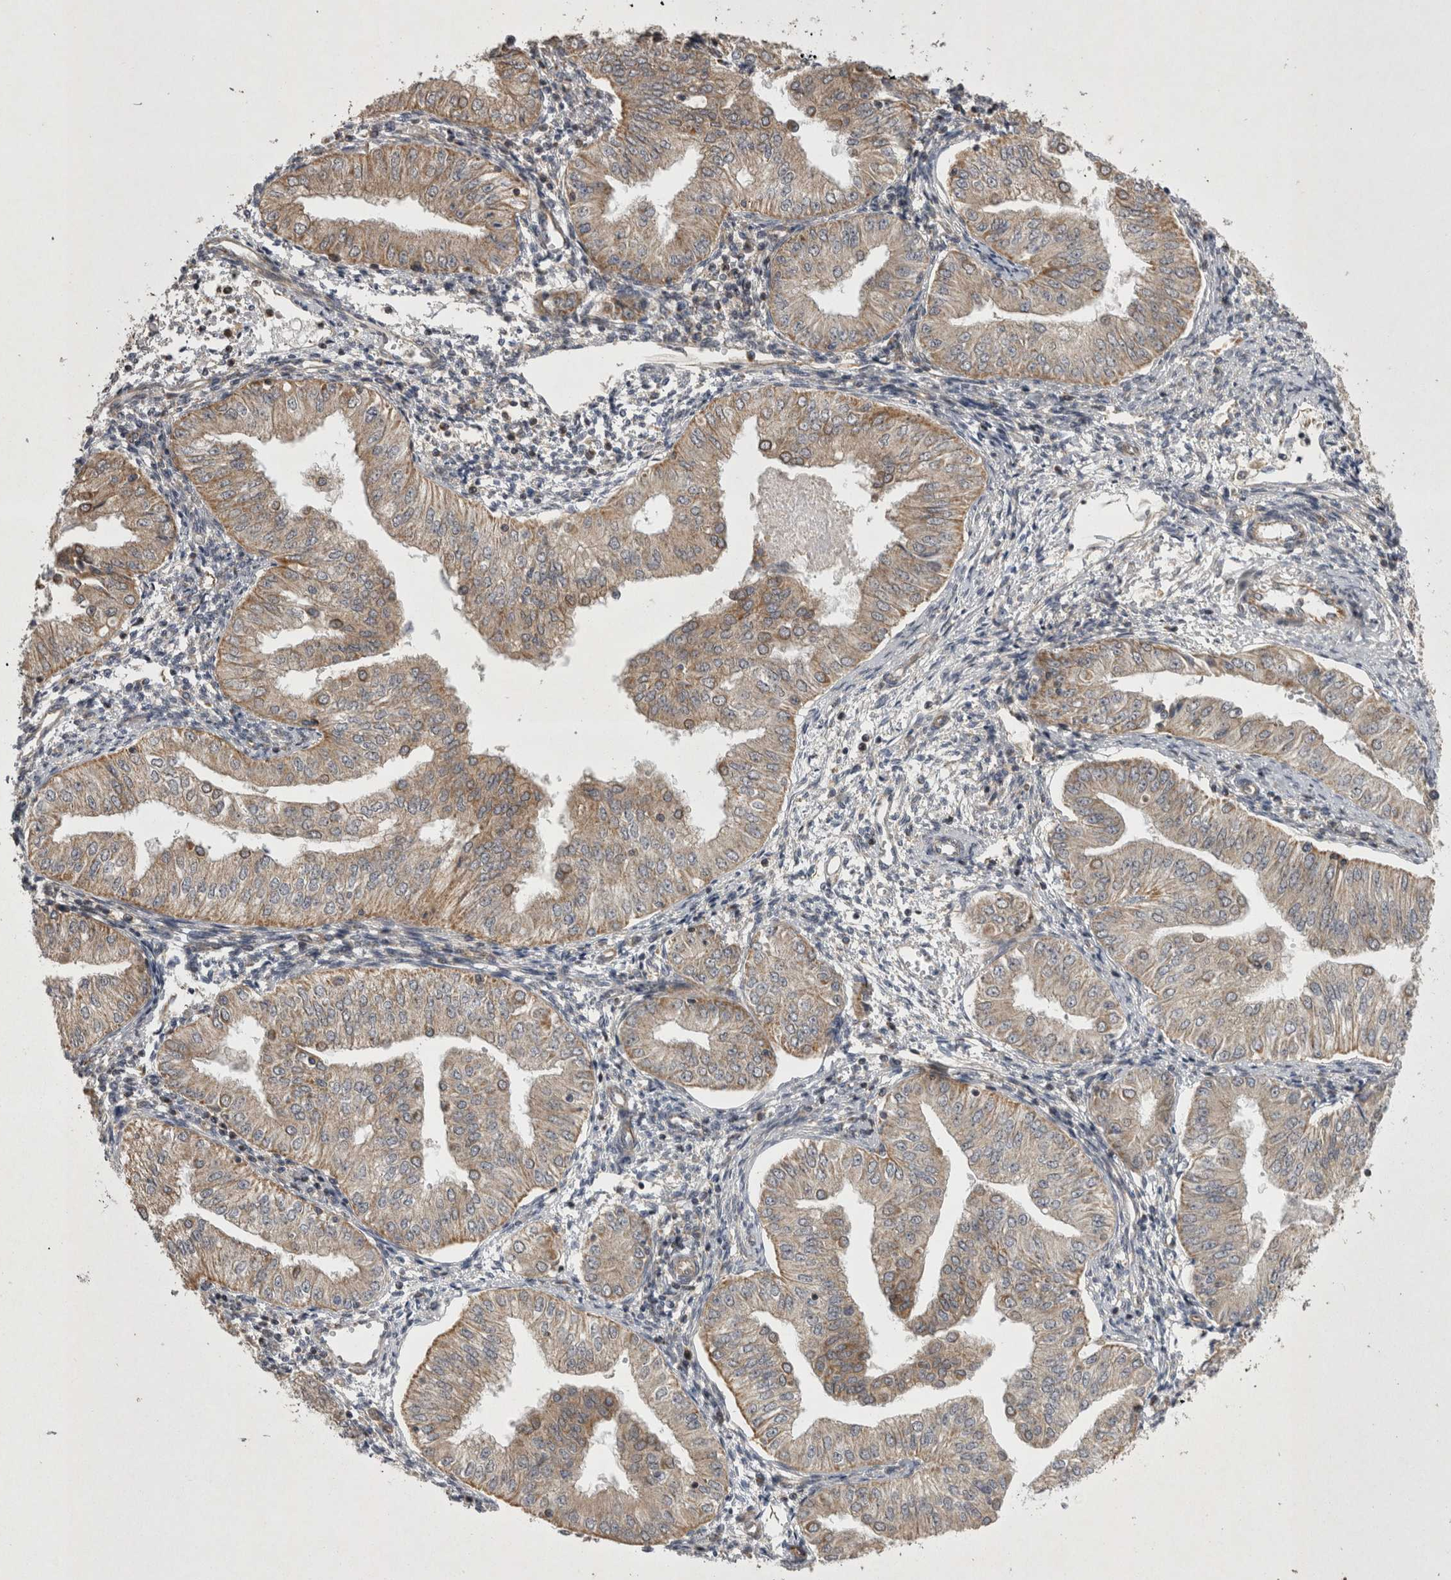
{"staining": {"intensity": "weak", "quantity": ">75%", "location": "cytoplasmic/membranous"}, "tissue": "endometrial cancer", "cell_type": "Tumor cells", "image_type": "cancer", "snomed": [{"axis": "morphology", "description": "Normal tissue, NOS"}, {"axis": "morphology", "description": "Adenocarcinoma, NOS"}, {"axis": "topography", "description": "Endometrium"}], "caption": "DAB (3,3'-diaminobenzidine) immunohistochemical staining of human endometrial adenocarcinoma exhibits weak cytoplasmic/membranous protein staining in about >75% of tumor cells.", "gene": "TSPOAP1", "patient": {"sex": "female", "age": 53}}